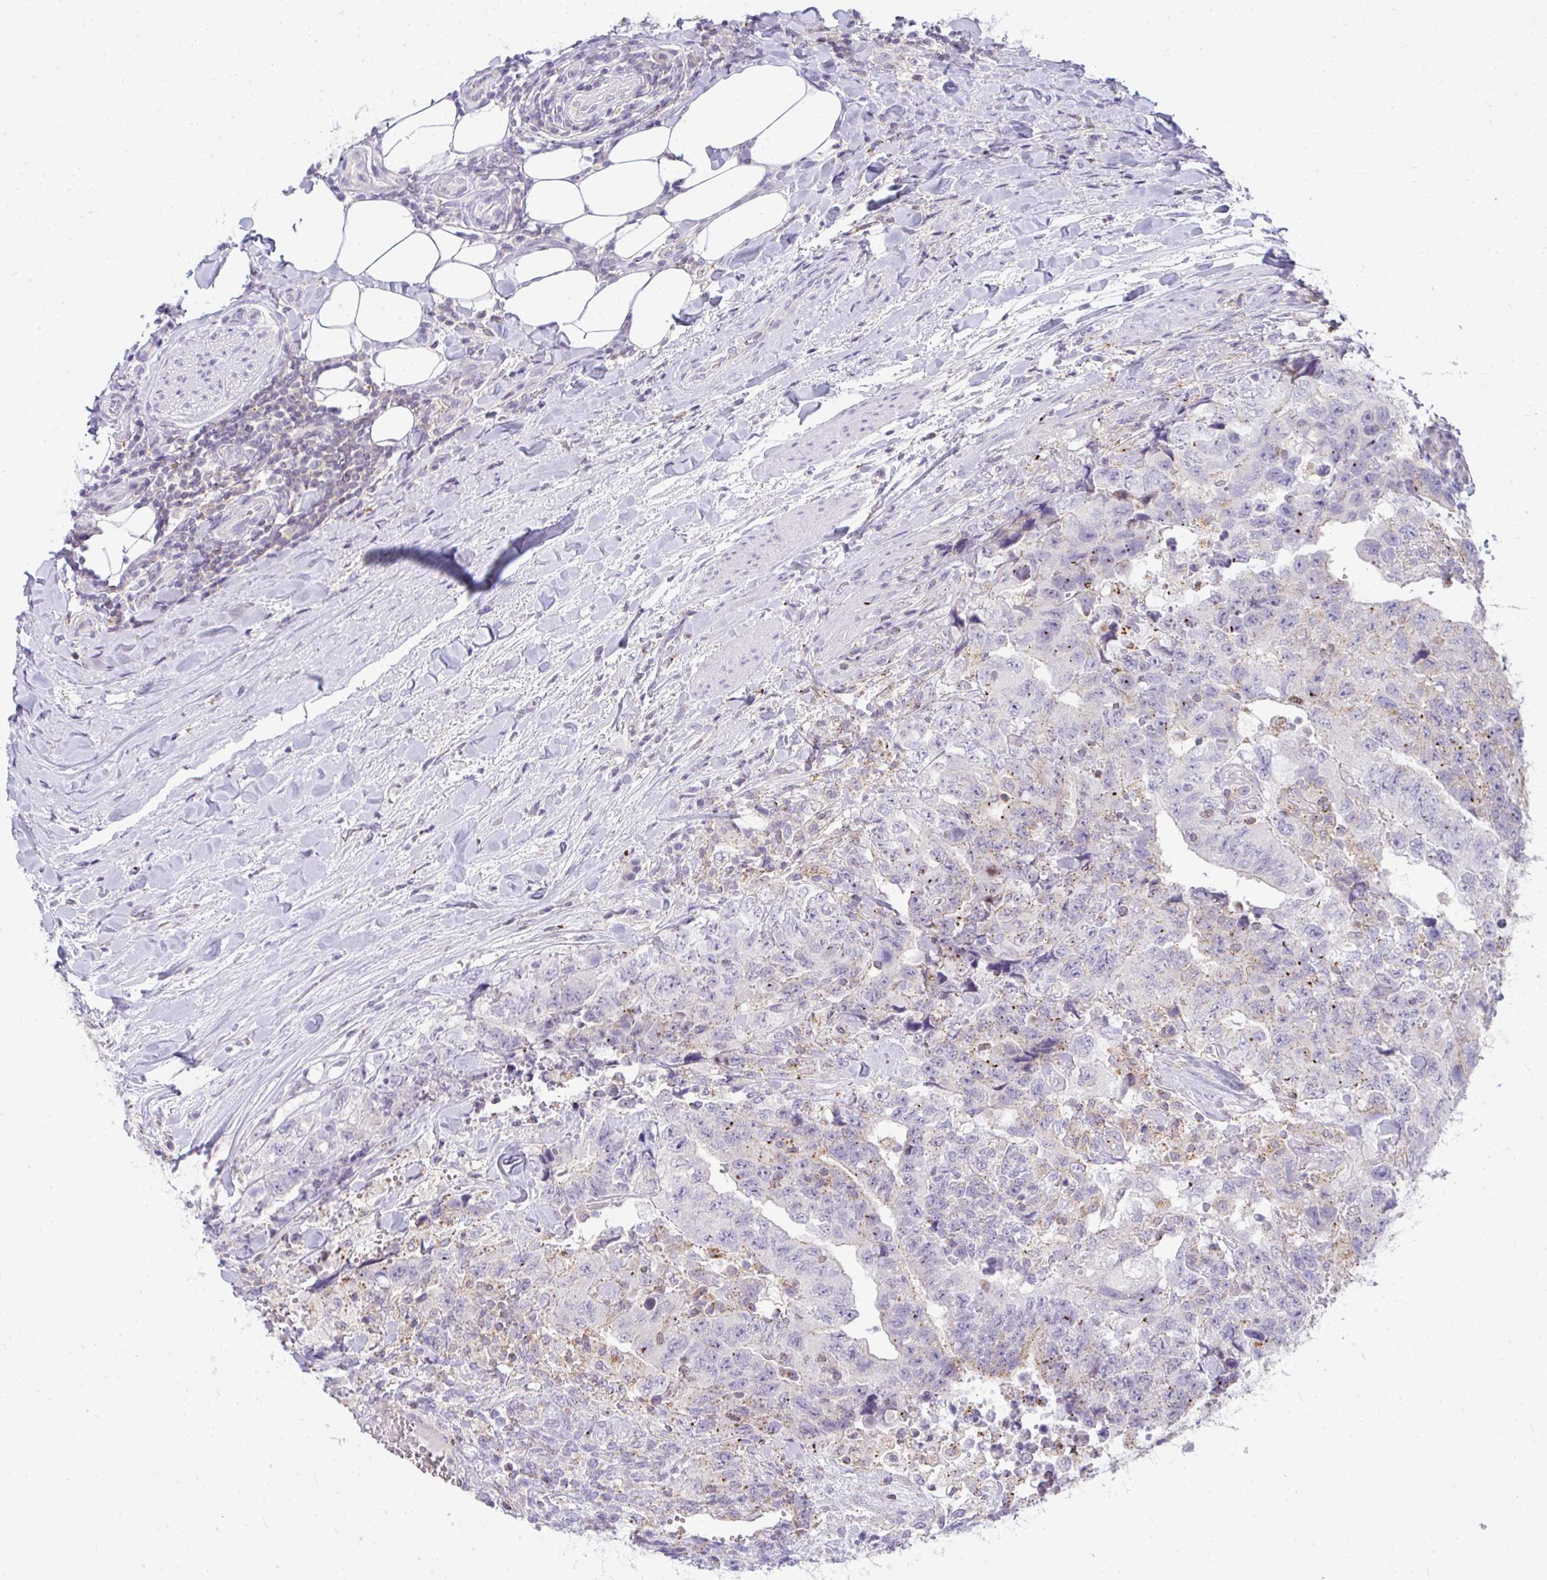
{"staining": {"intensity": "negative", "quantity": "none", "location": "none"}, "tissue": "testis cancer", "cell_type": "Tumor cells", "image_type": "cancer", "snomed": [{"axis": "morphology", "description": "Carcinoma, Embryonal, NOS"}, {"axis": "topography", "description": "Testis"}], "caption": "DAB immunohistochemical staining of testis cancer exhibits no significant positivity in tumor cells. The staining was performed using DAB to visualize the protein expression in brown, while the nuclei were stained in blue with hematoxylin (Magnification: 20x).", "gene": "VPS4B", "patient": {"sex": "male", "age": 24}}